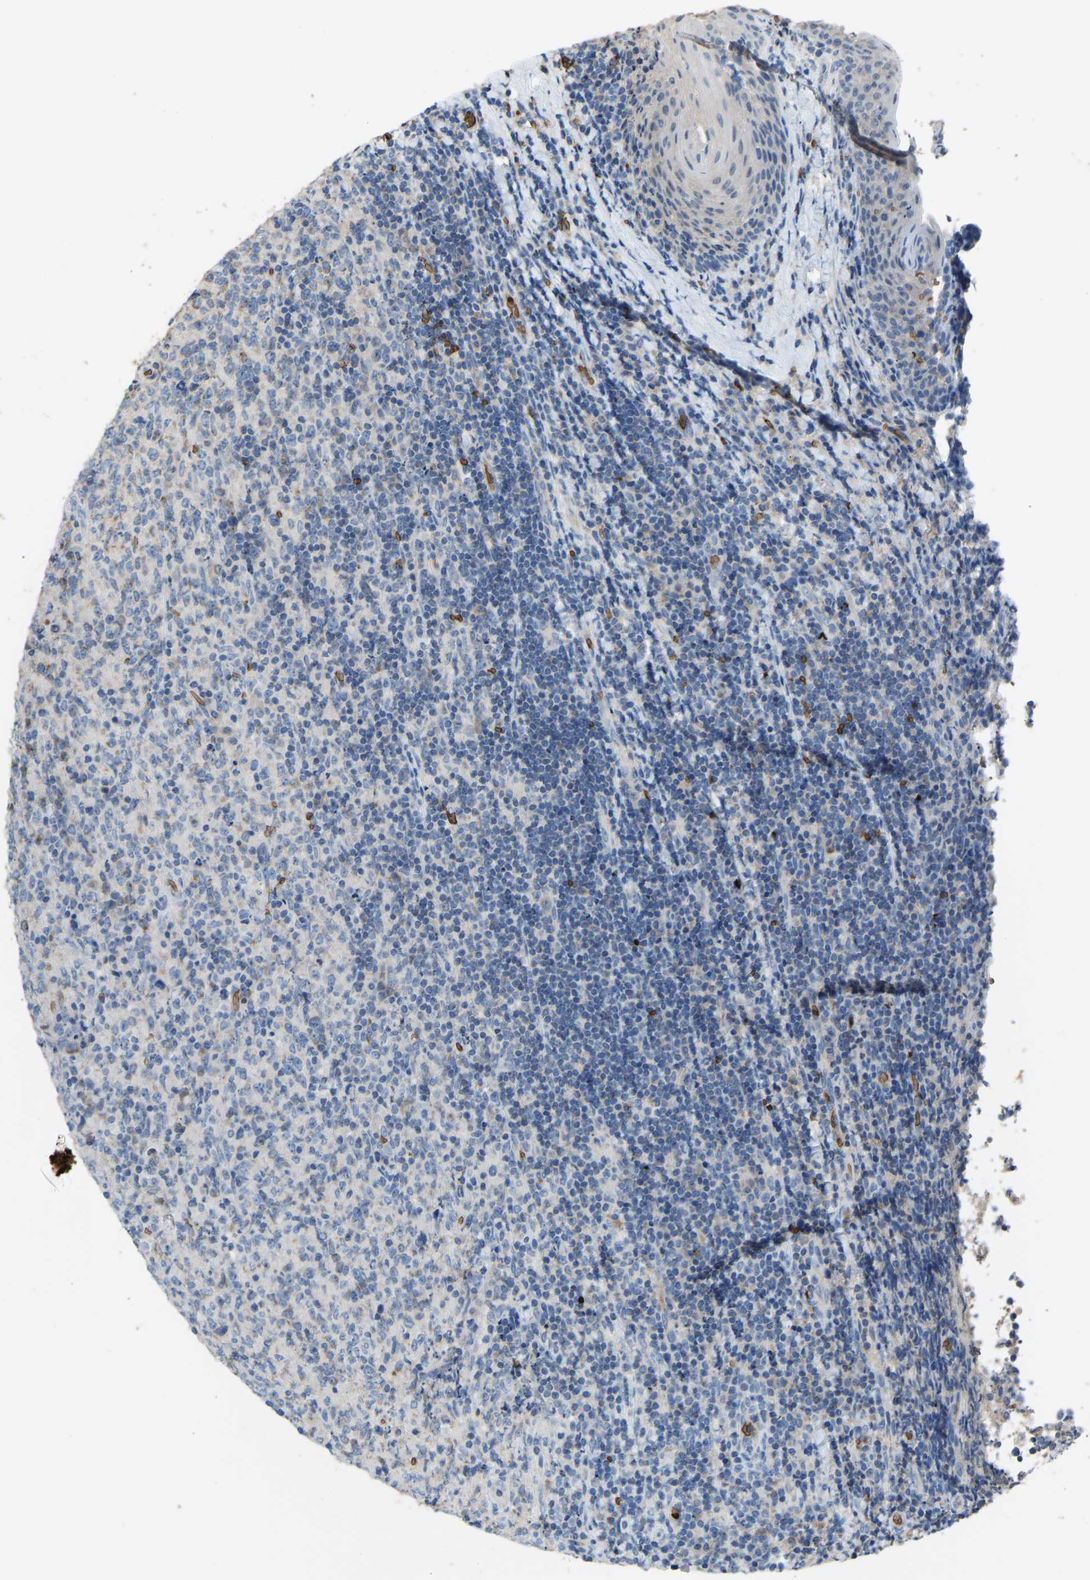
{"staining": {"intensity": "negative", "quantity": "none", "location": "none"}, "tissue": "lymphoma", "cell_type": "Tumor cells", "image_type": "cancer", "snomed": [{"axis": "morphology", "description": "Malignant lymphoma, non-Hodgkin's type, High grade"}, {"axis": "topography", "description": "Tonsil"}], "caption": "Tumor cells are negative for brown protein staining in malignant lymphoma, non-Hodgkin's type (high-grade).", "gene": "PIGS", "patient": {"sex": "female", "age": 36}}